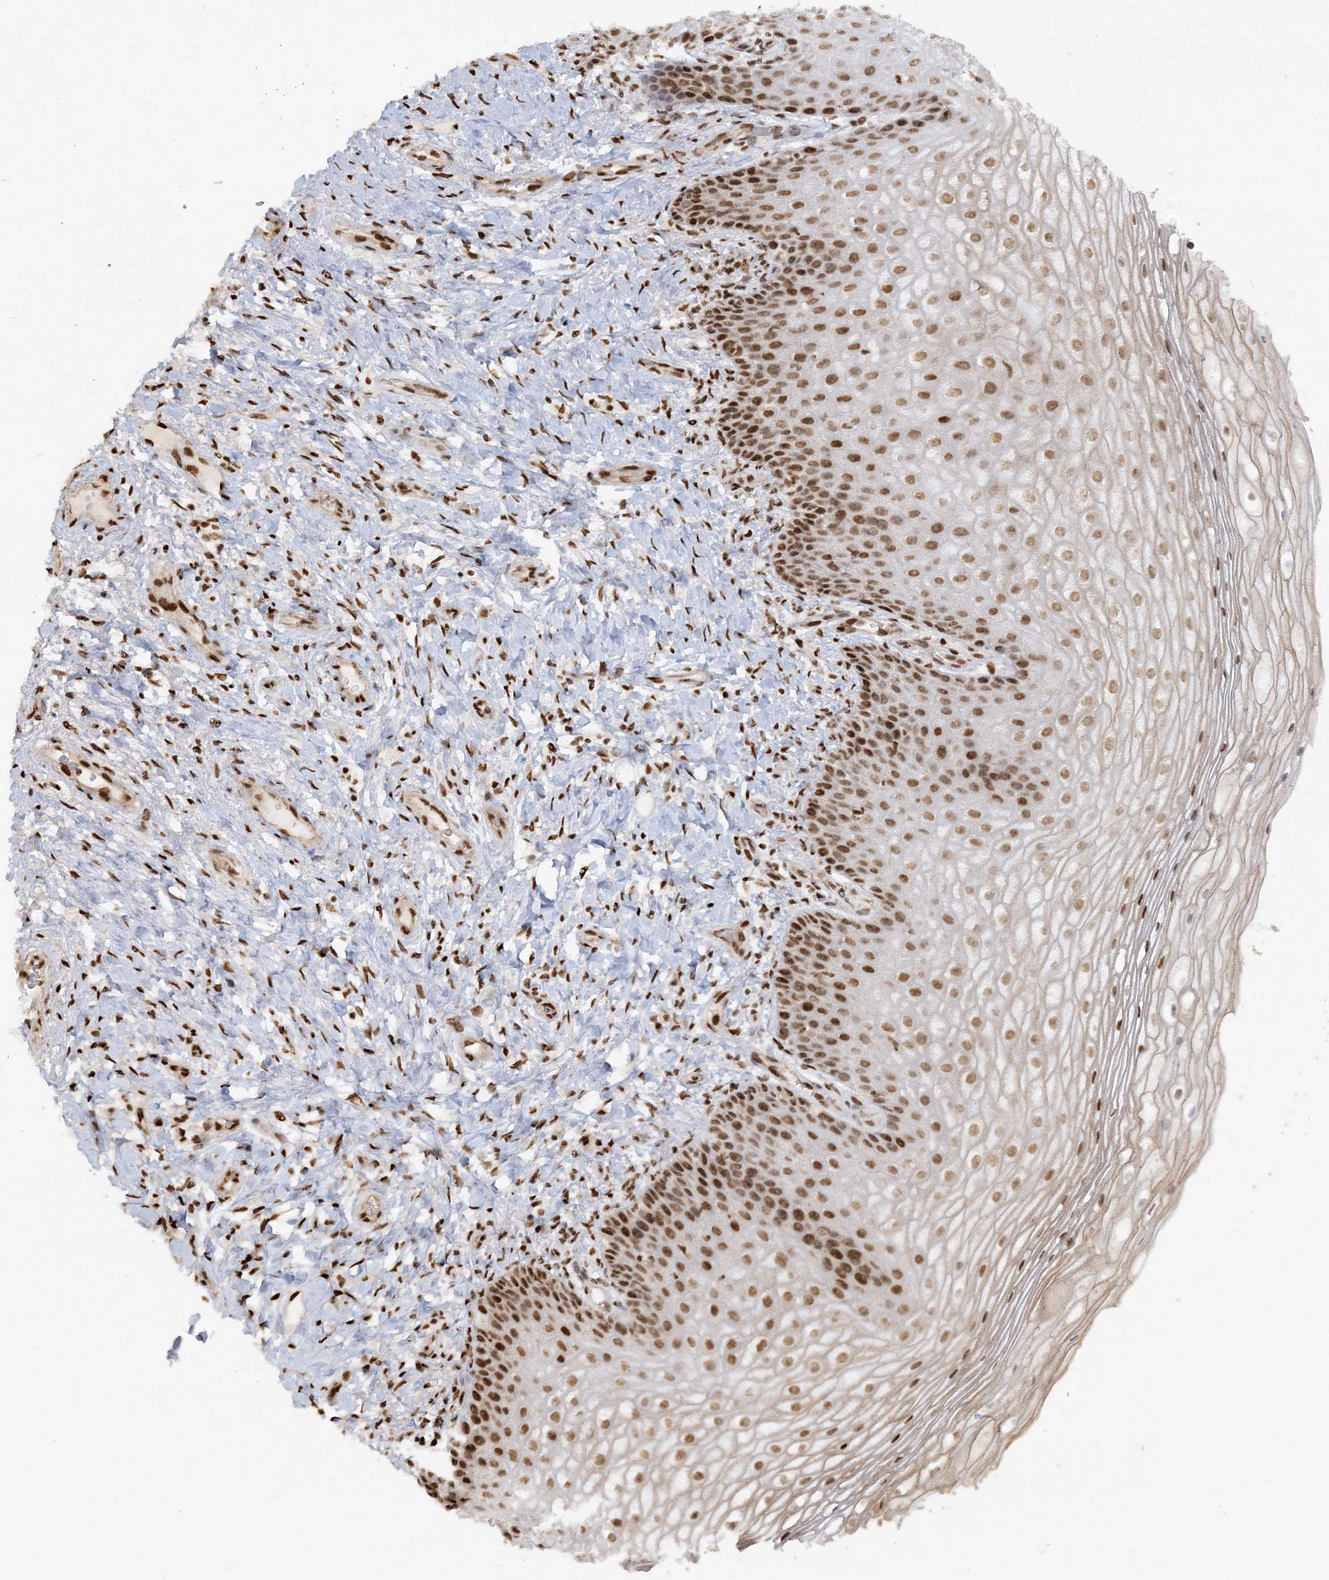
{"staining": {"intensity": "strong", "quantity": ">75%", "location": "nuclear"}, "tissue": "vagina", "cell_type": "Squamous epithelial cells", "image_type": "normal", "snomed": [{"axis": "morphology", "description": "Normal tissue, NOS"}, {"axis": "topography", "description": "Vagina"}], "caption": "Benign vagina was stained to show a protein in brown. There is high levels of strong nuclear positivity in about >75% of squamous epithelial cells. (brown staining indicates protein expression, while blue staining denotes nuclei).", "gene": "DELE1", "patient": {"sex": "female", "age": 60}}